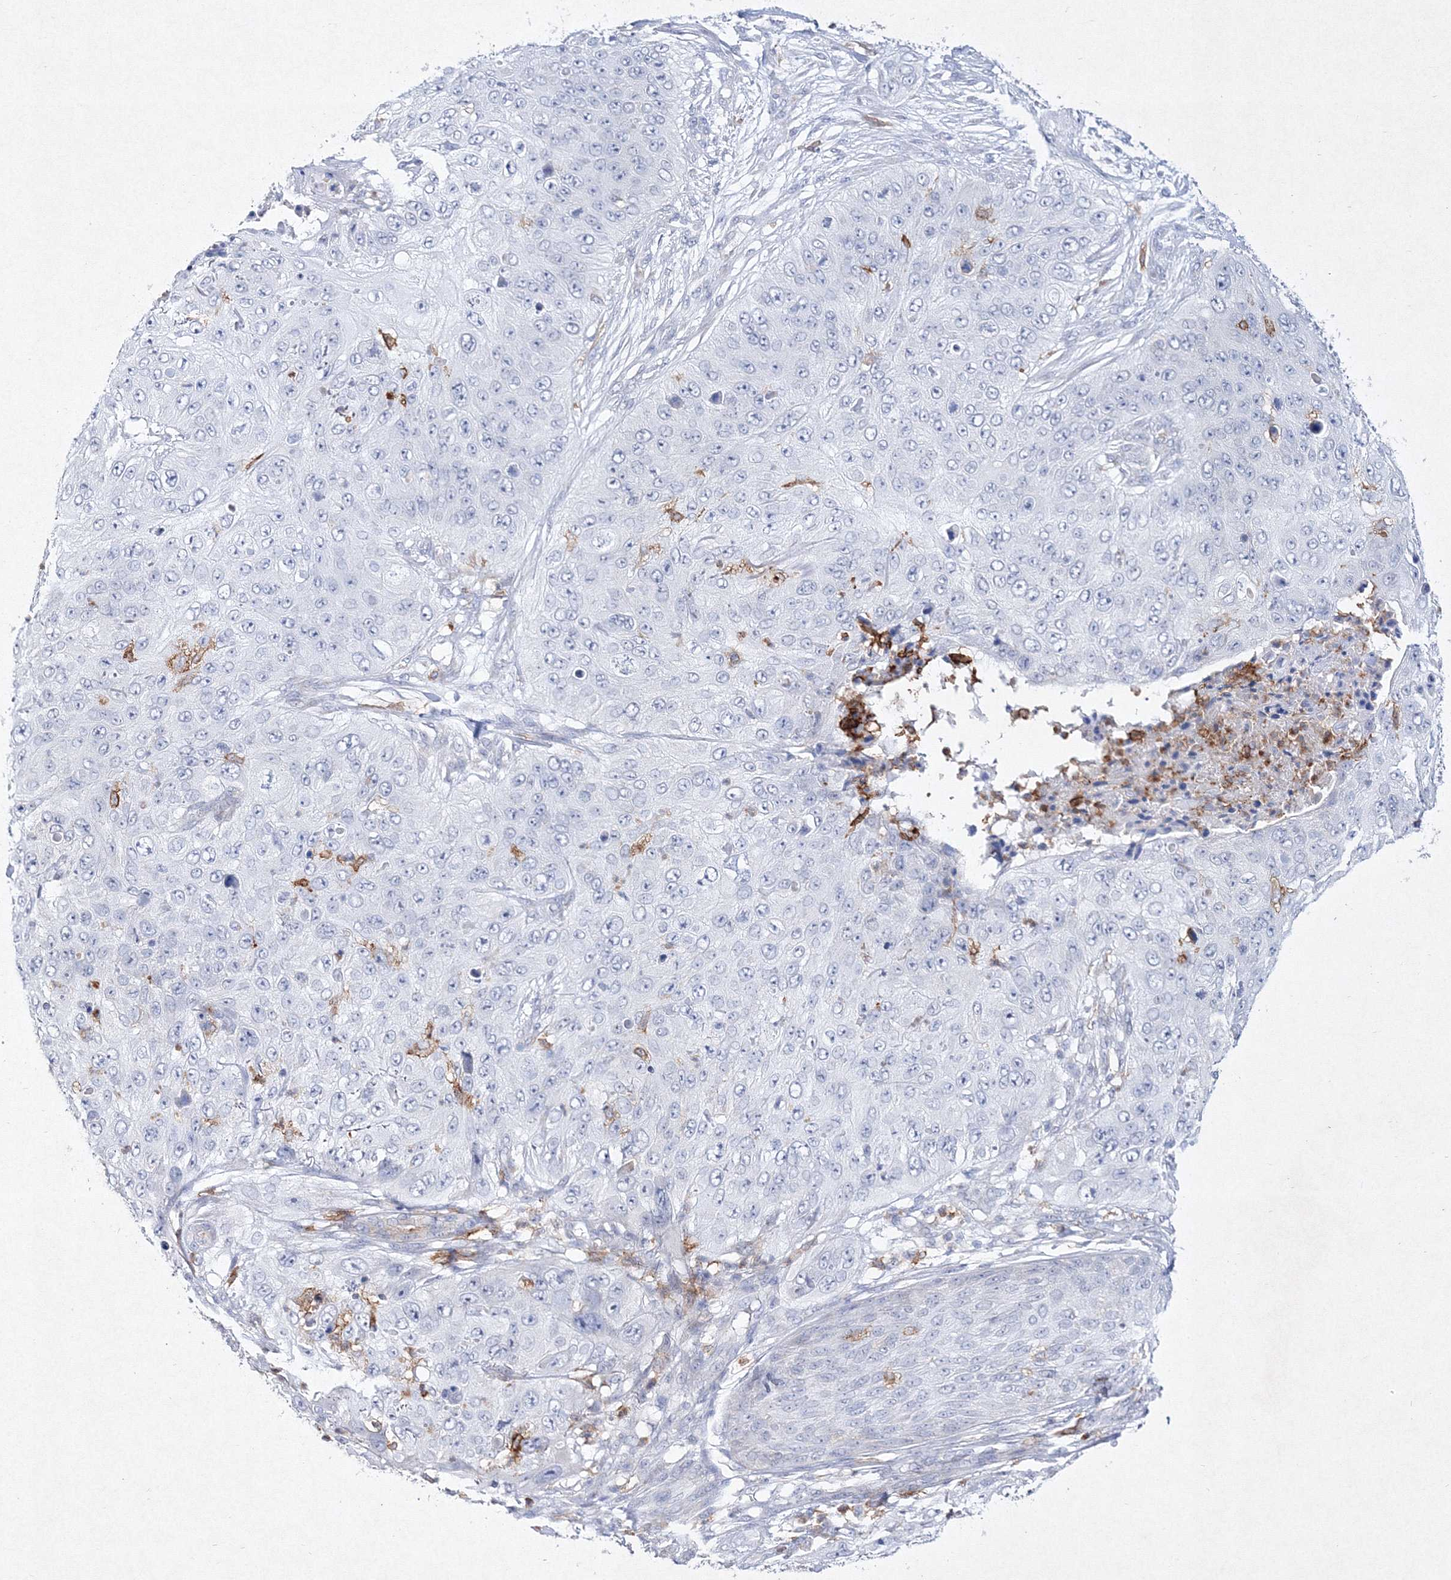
{"staining": {"intensity": "negative", "quantity": "none", "location": "none"}, "tissue": "skin cancer", "cell_type": "Tumor cells", "image_type": "cancer", "snomed": [{"axis": "morphology", "description": "Squamous cell carcinoma, NOS"}, {"axis": "topography", "description": "Skin"}], "caption": "A micrograph of human skin cancer is negative for staining in tumor cells.", "gene": "HCST", "patient": {"sex": "female", "age": 80}}